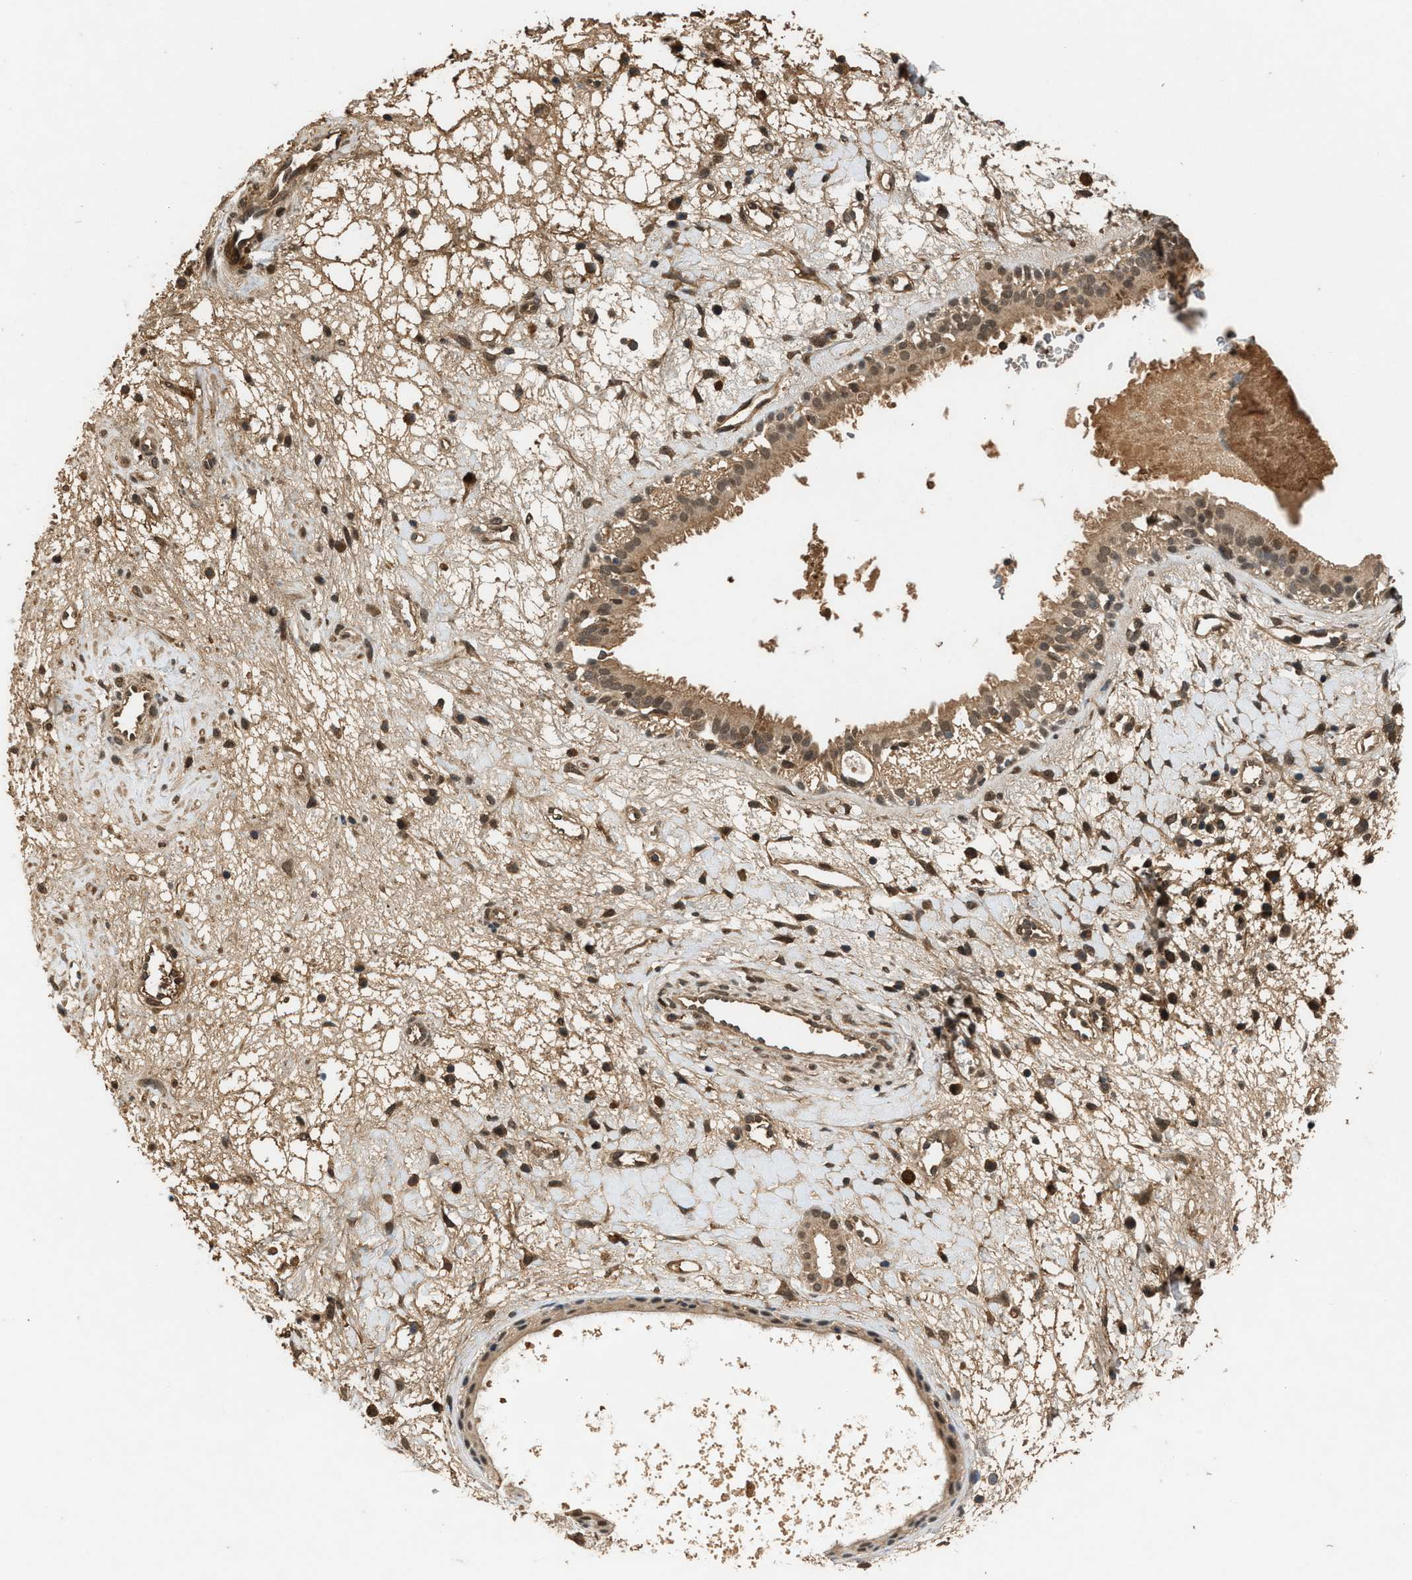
{"staining": {"intensity": "weak", "quantity": ">75%", "location": "cytoplasmic/membranous,nuclear"}, "tissue": "nasopharynx", "cell_type": "Respiratory epithelial cells", "image_type": "normal", "snomed": [{"axis": "morphology", "description": "Normal tissue, NOS"}, {"axis": "topography", "description": "Nasopharynx"}], "caption": "Benign nasopharynx demonstrates weak cytoplasmic/membranous,nuclear positivity in approximately >75% of respiratory epithelial cells.", "gene": "RUSC2", "patient": {"sex": "male", "age": 22}}